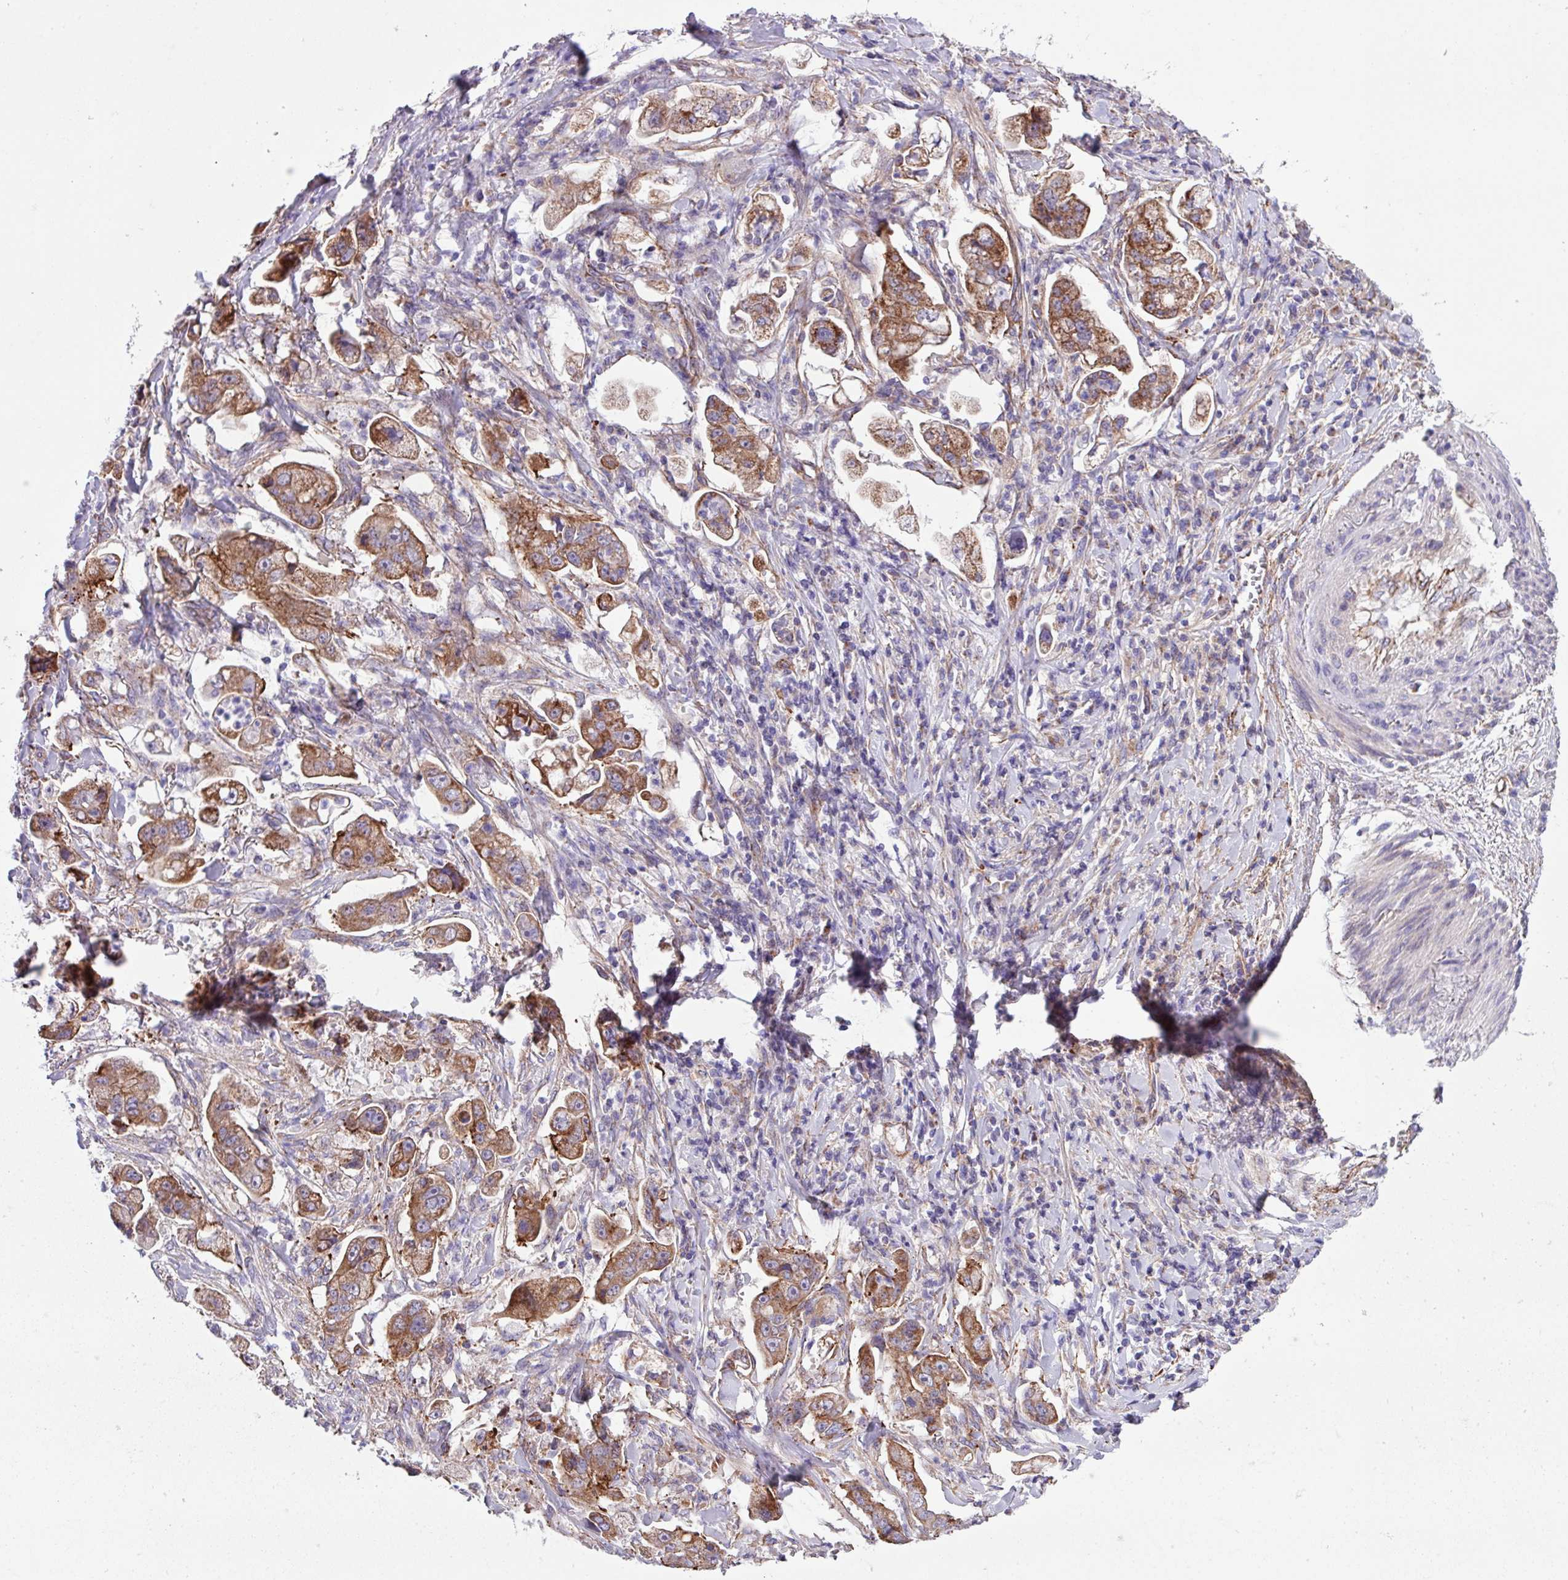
{"staining": {"intensity": "strong", "quantity": ">75%", "location": "cytoplasmic/membranous"}, "tissue": "stomach cancer", "cell_type": "Tumor cells", "image_type": "cancer", "snomed": [{"axis": "morphology", "description": "Adenocarcinoma, NOS"}, {"axis": "topography", "description": "Stomach"}], "caption": "Tumor cells show strong cytoplasmic/membranous expression in about >75% of cells in stomach adenocarcinoma.", "gene": "OTULIN", "patient": {"sex": "male", "age": 62}}